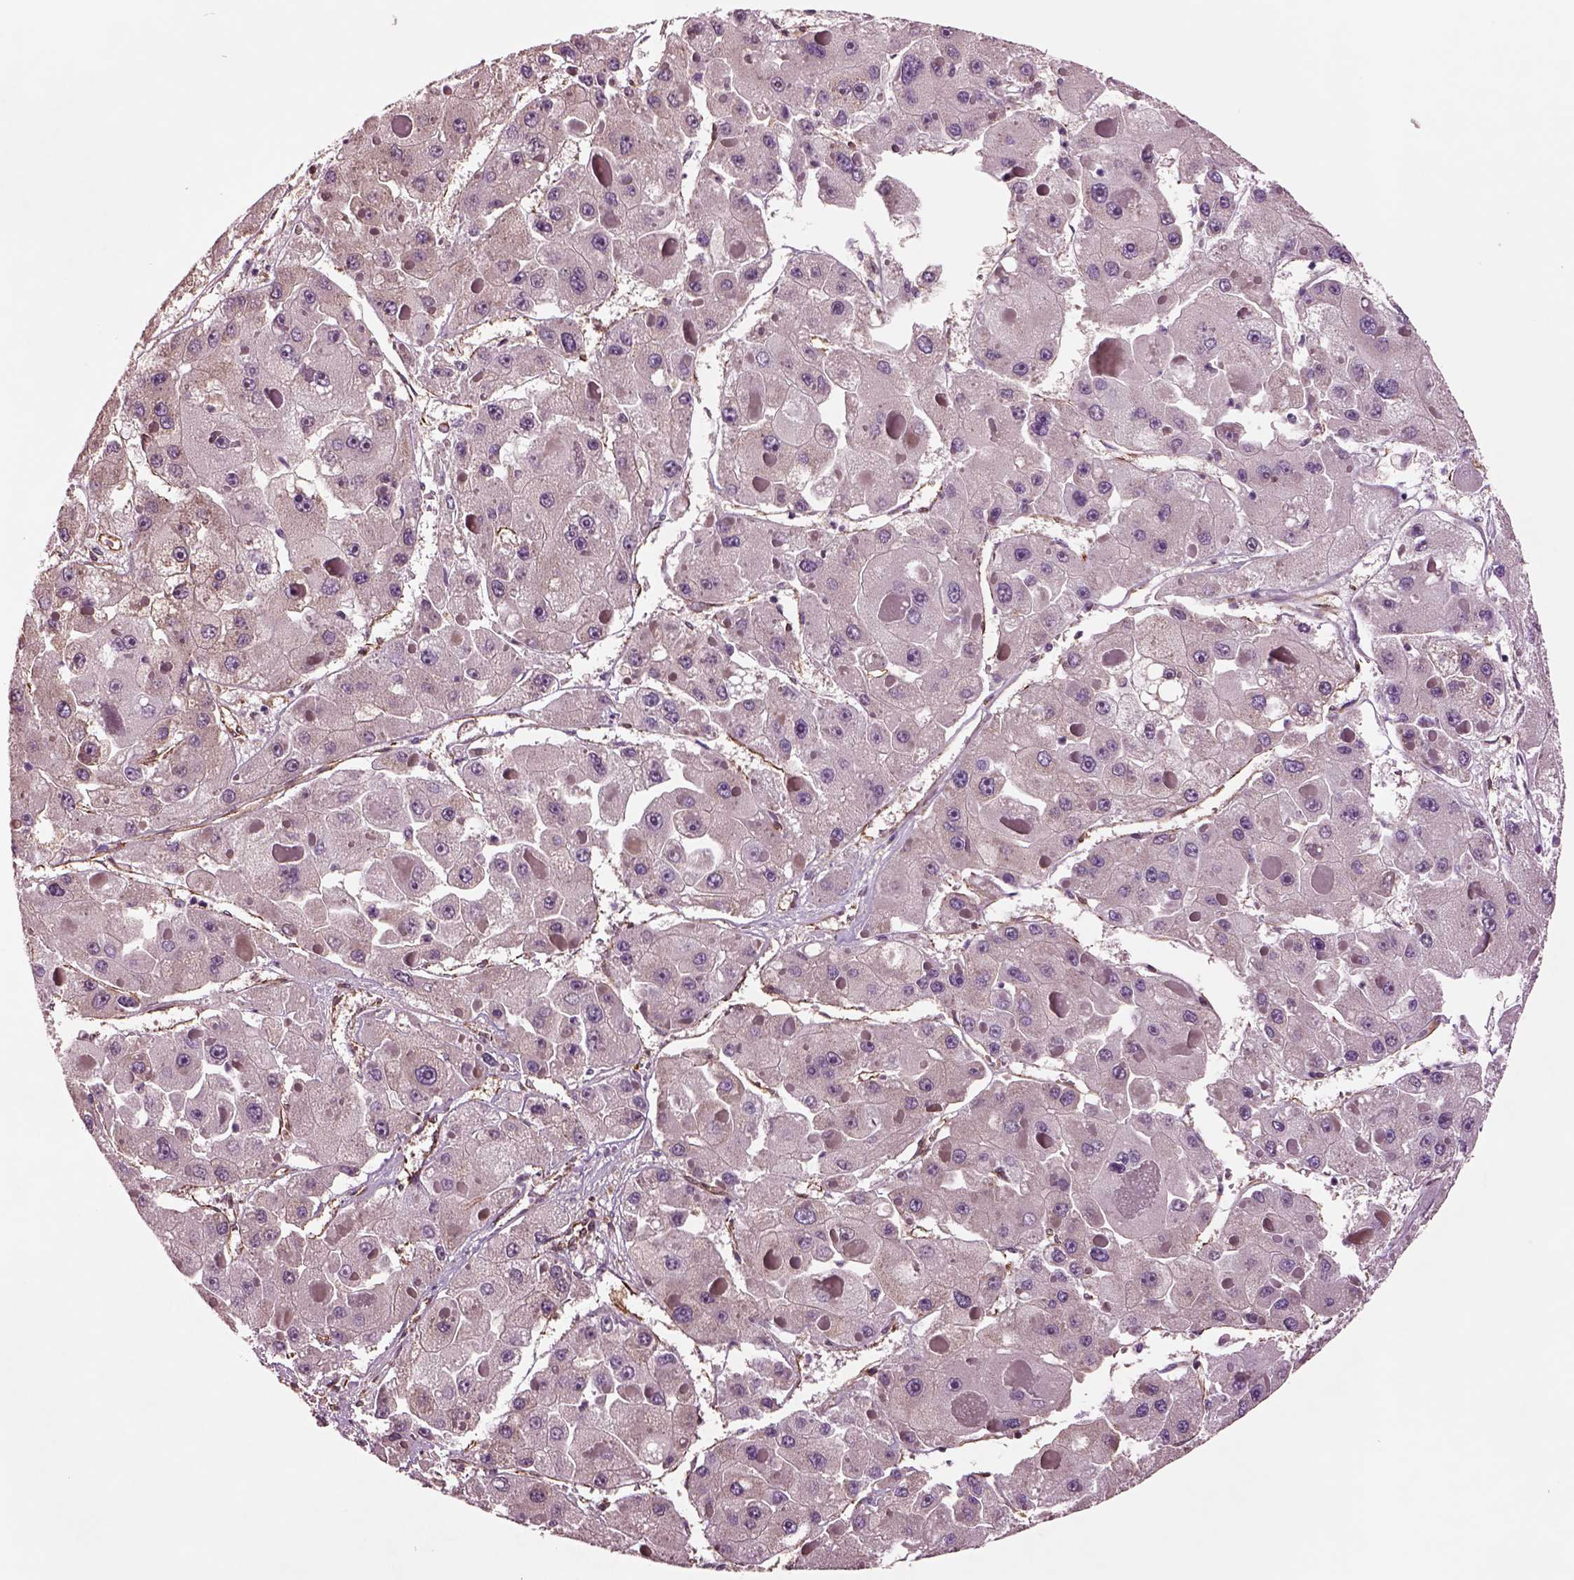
{"staining": {"intensity": "negative", "quantity": "none", "location": "none"}, "tissue": "liver cancer", "cell_type": "Tumor cells", "image_type": "cancer", "snomed": [{"axis": "morphology", "description": "Carcinoma, Hepatocellular, NOS"}, {"axis": "topography", "description": "Liver"}], "caption": "Immunohistochemistry of liver hepatocellular carcinoma exhibits no positivity in tumor cells.", "gene": "HTR1B", "patient": {"sex": "female", "age": 73}}